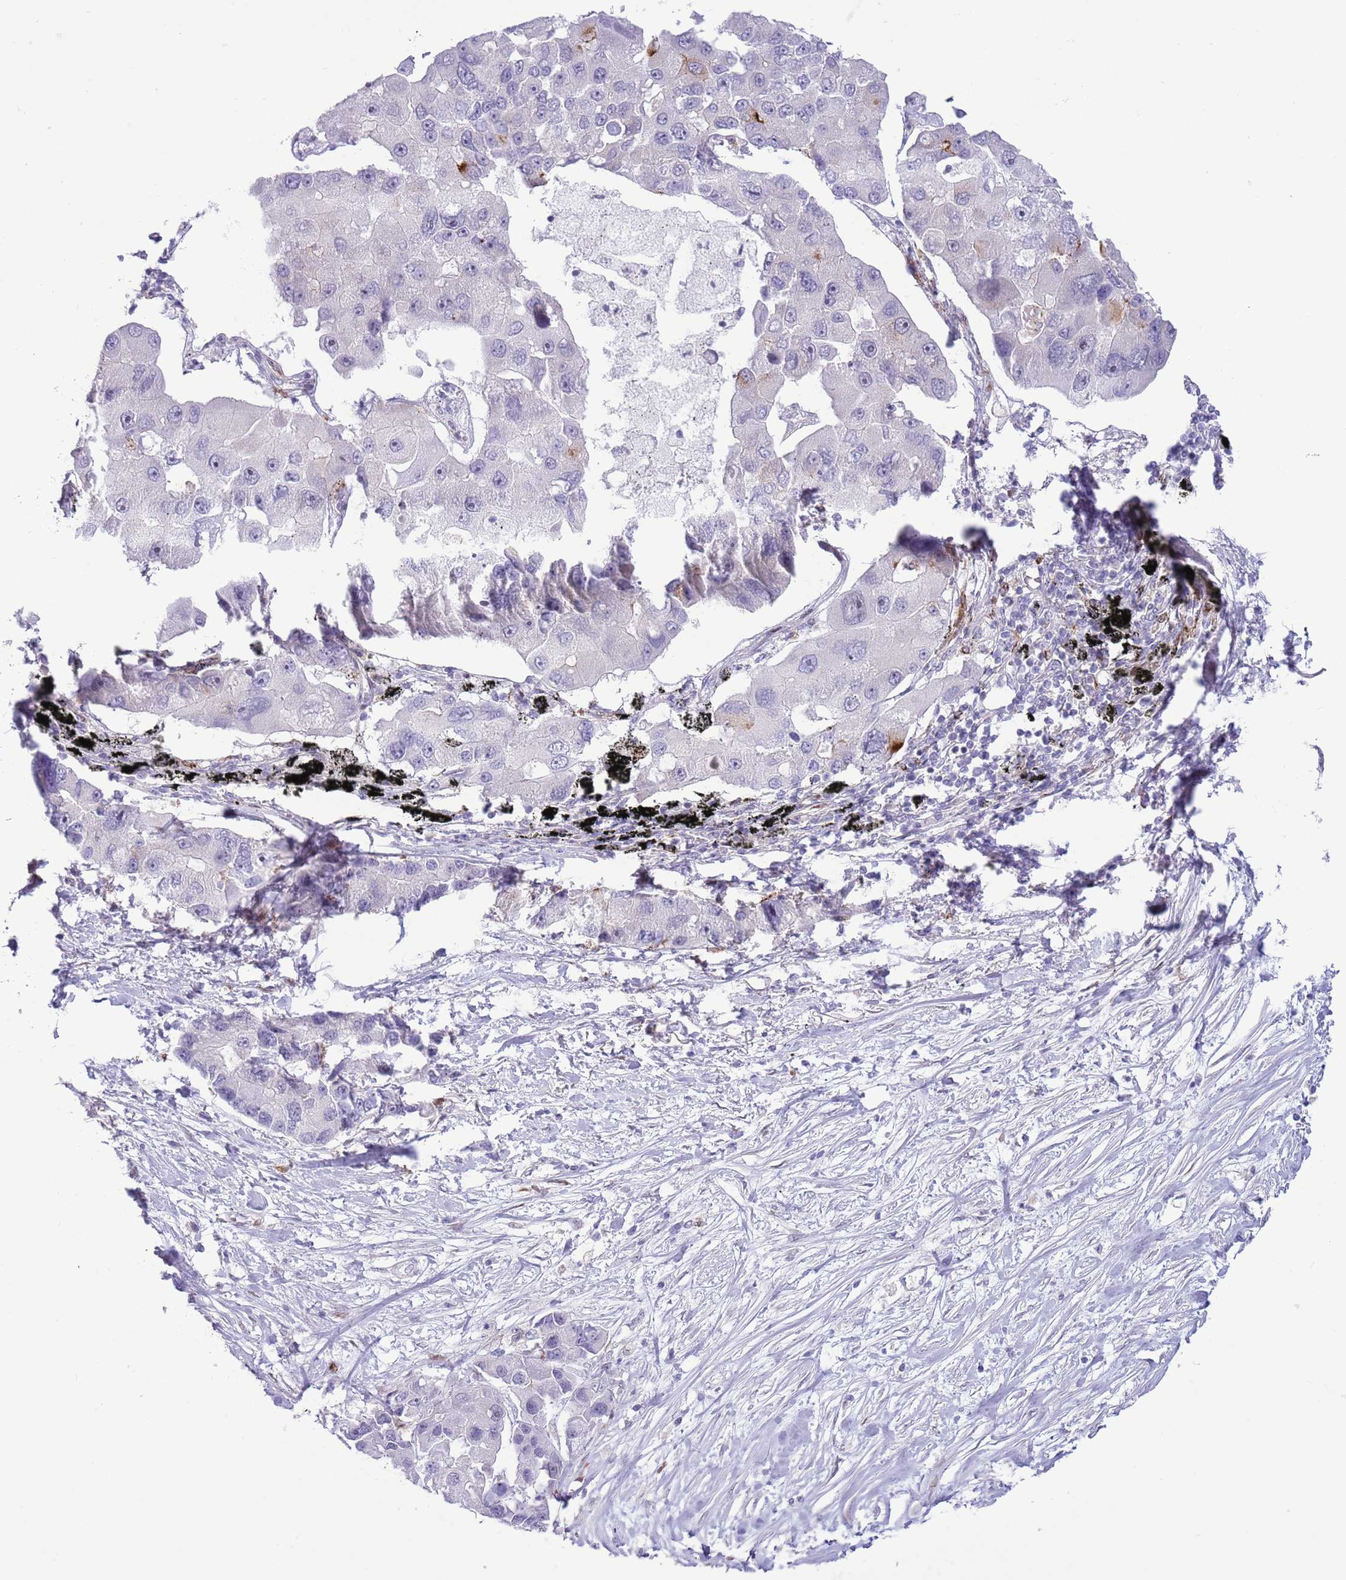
{"staining": {"intensity": "negative", "quantity": "none", "location": "none"}, "tissue": "lung cancer", "cell_type": "Tumor cells", "image_type": "cancer", "snomed": [{"axis": "morphology", "description": "Adenocarcinoma, NOS"}, {"axis": "topography", "description": "Lung"}], "caption": "The micrograph shows no staining of tumor cells in adenocarcinoma (lung).", "gene": "ANO8", "patient": {"sex": "female", "age": 54}}